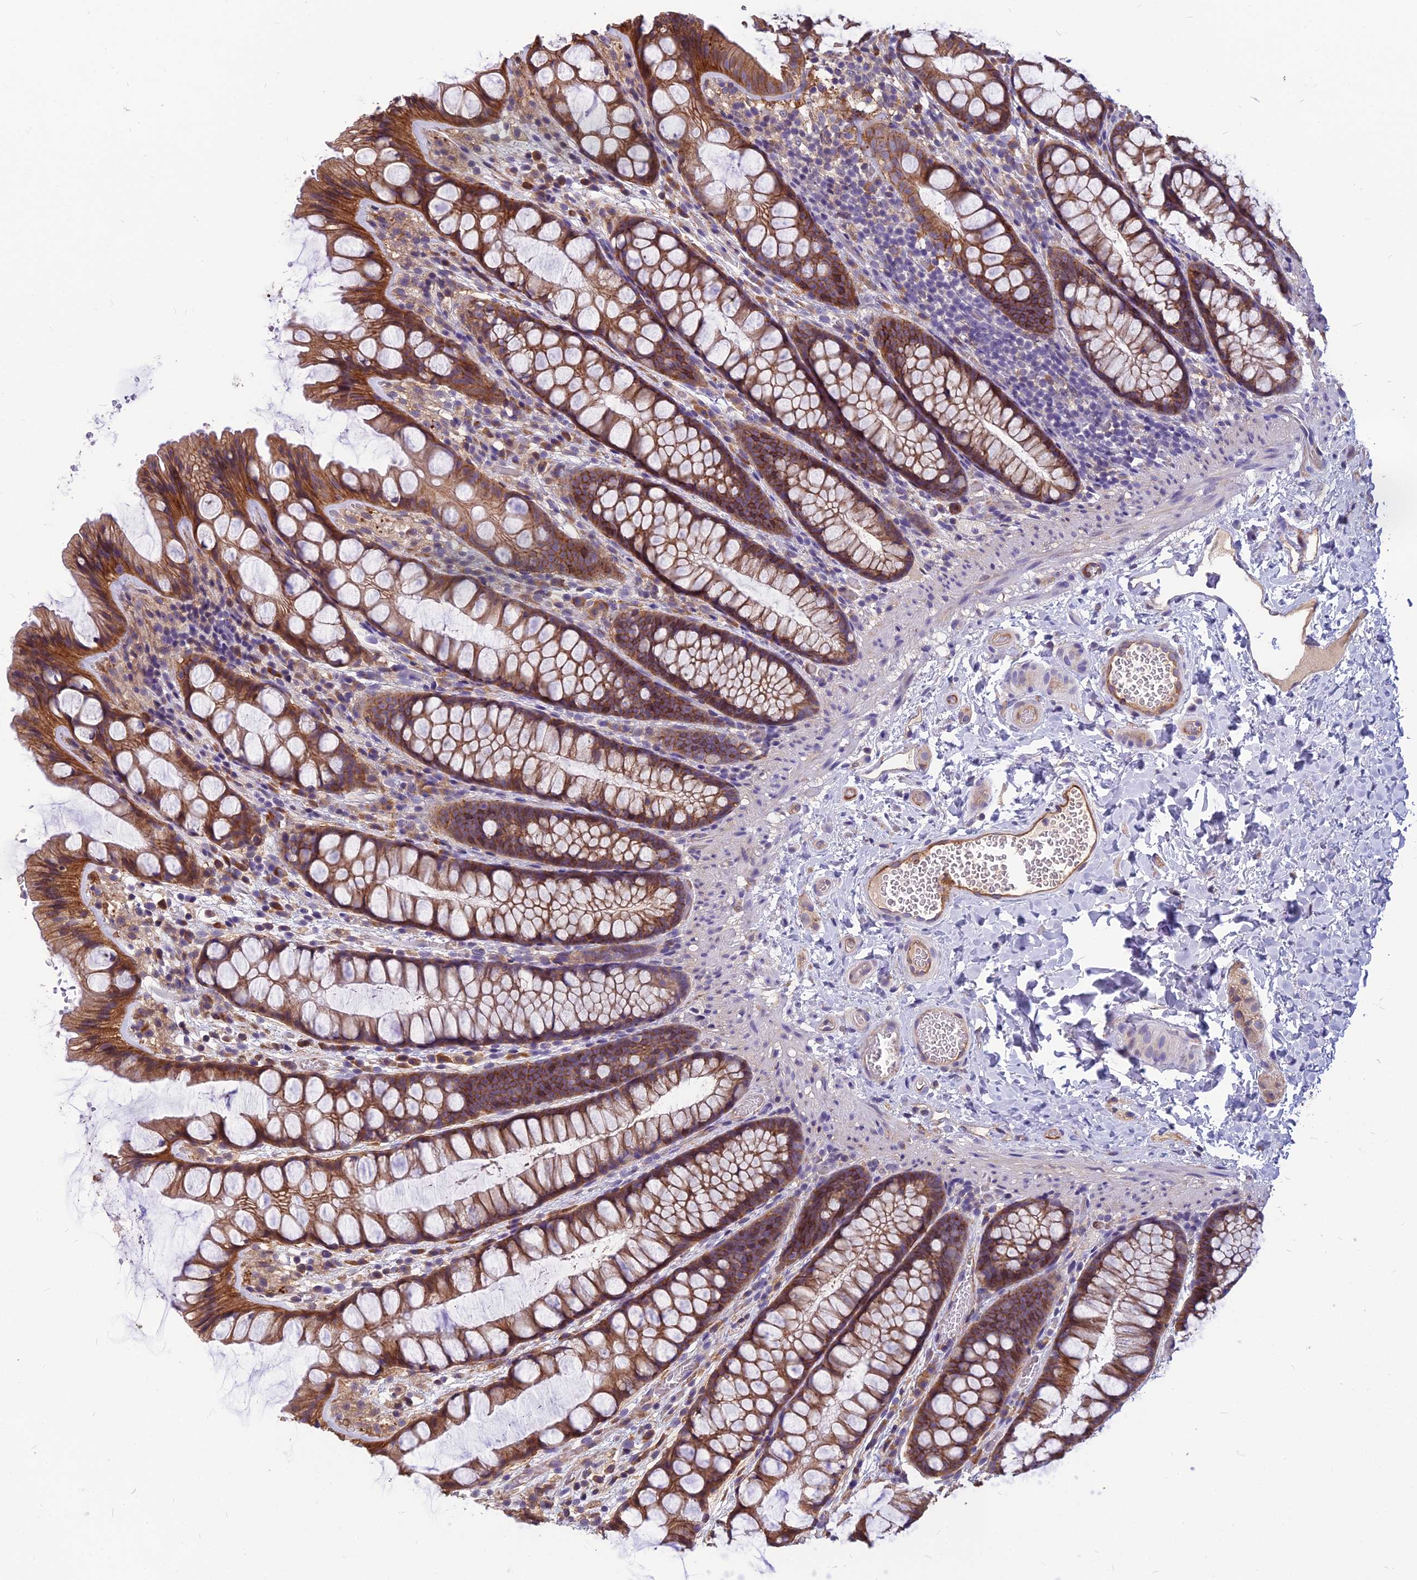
{"staining": {"intensity": "moderate", "quantity": ">75%", "location": "cytoplasmic/membranous"}, "tissue": "colon", "cell_type": "Endothelial cells", "image_type": "normal", "snomed": [{"axis": "morphology", "description": "Normal tissue, NOS"}, {"axis": "topography", "description": "Colon"}], "caption": "Human colon stained with a brown dye reveals moderate cytoplasmic/membranous positive expression in about >75% of endothelial cells.", "gene": "TSPAN15", "patient": {"sex": "male", "age": 47}}